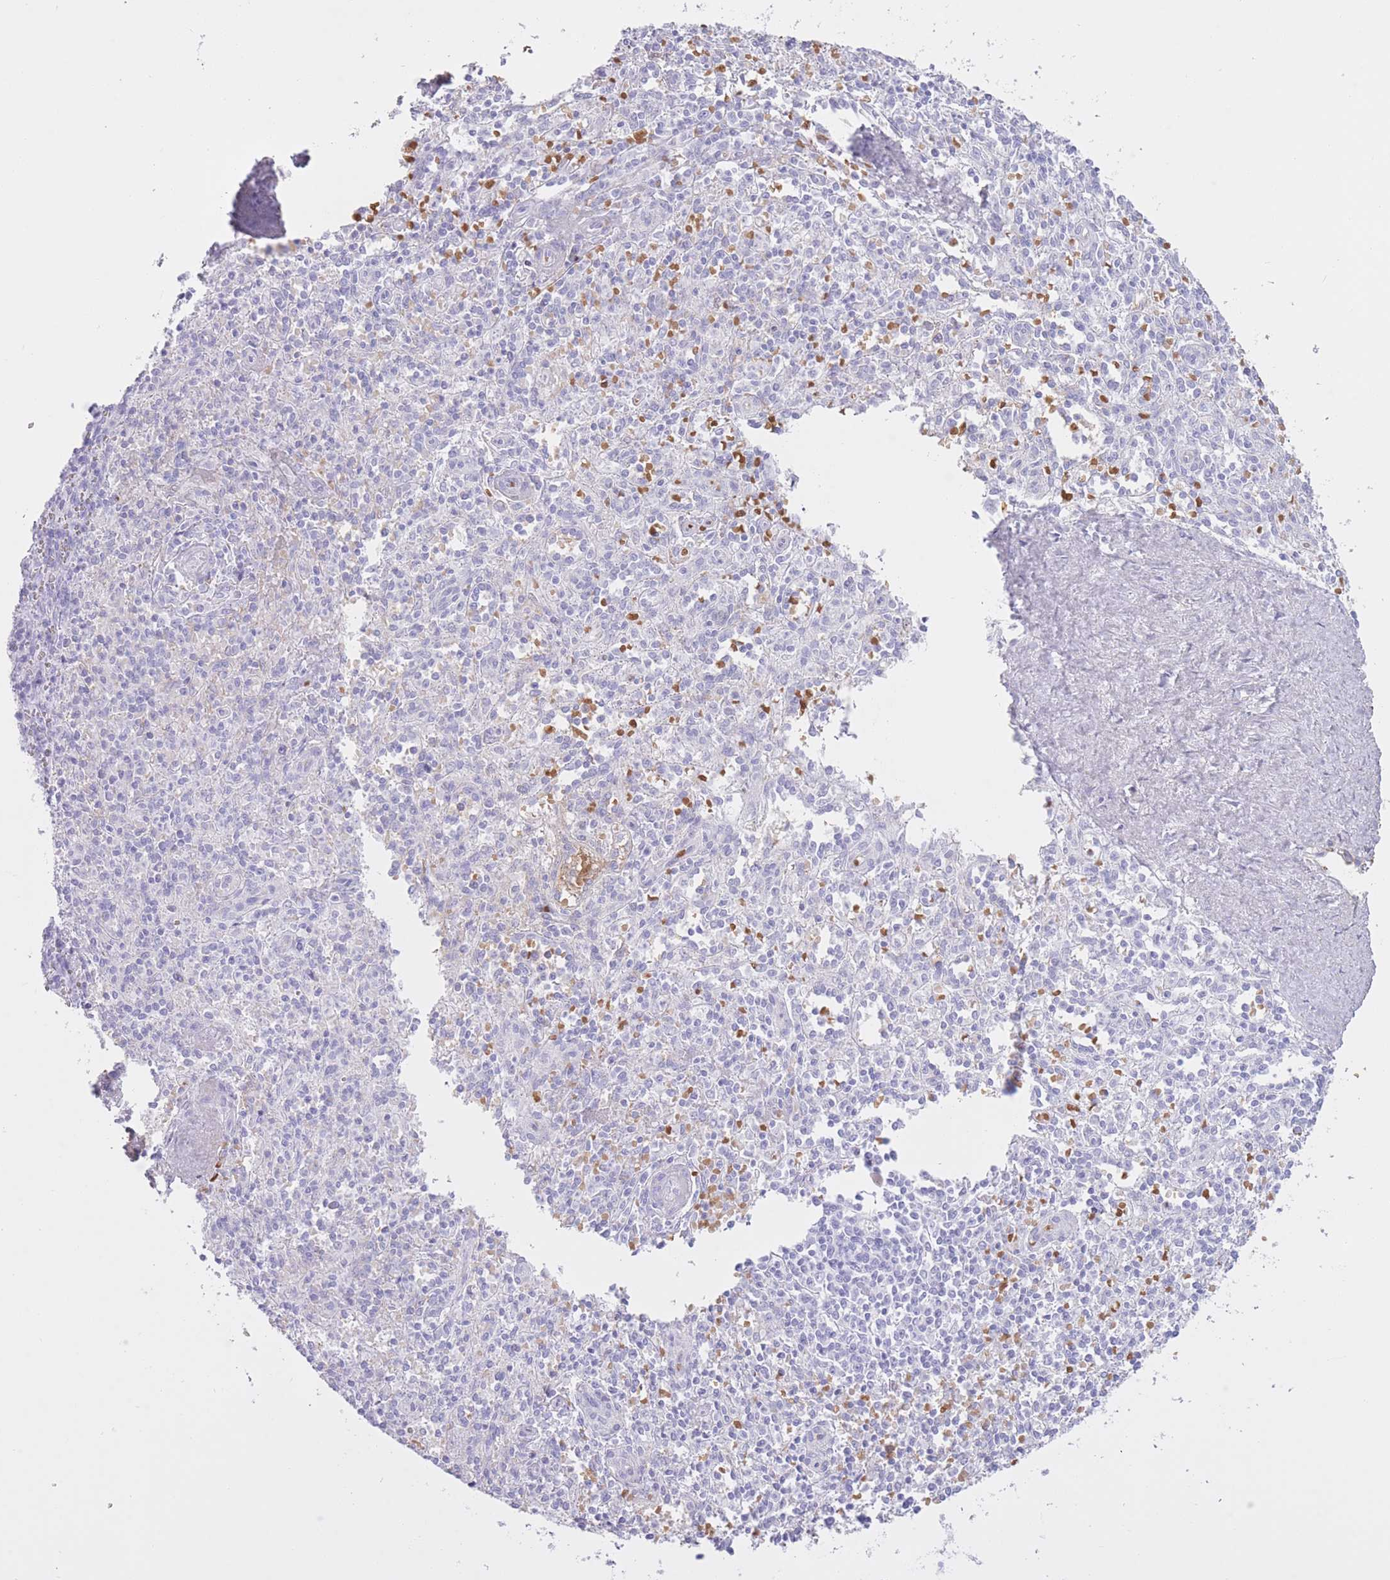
{"staining": {"intensity": "negative", "quantity": "none", "location": "none"}, "tissue": "spleen", "cell_type": "Cells in red pulp", "image_type": "normal", "snomed": [{"axis": "morphology", "description": "Normal tissue, NOS"}, {"axis": "topography", "description": "Spleen"}], "caption": "An immunohistochemistry (IHC) photomicrograph of unremarkable spleen is shown. There is no staining in cells in red pulp of spleen.", "gene": "AP3S1", "patient": {"sex": "female", "age": 70}}